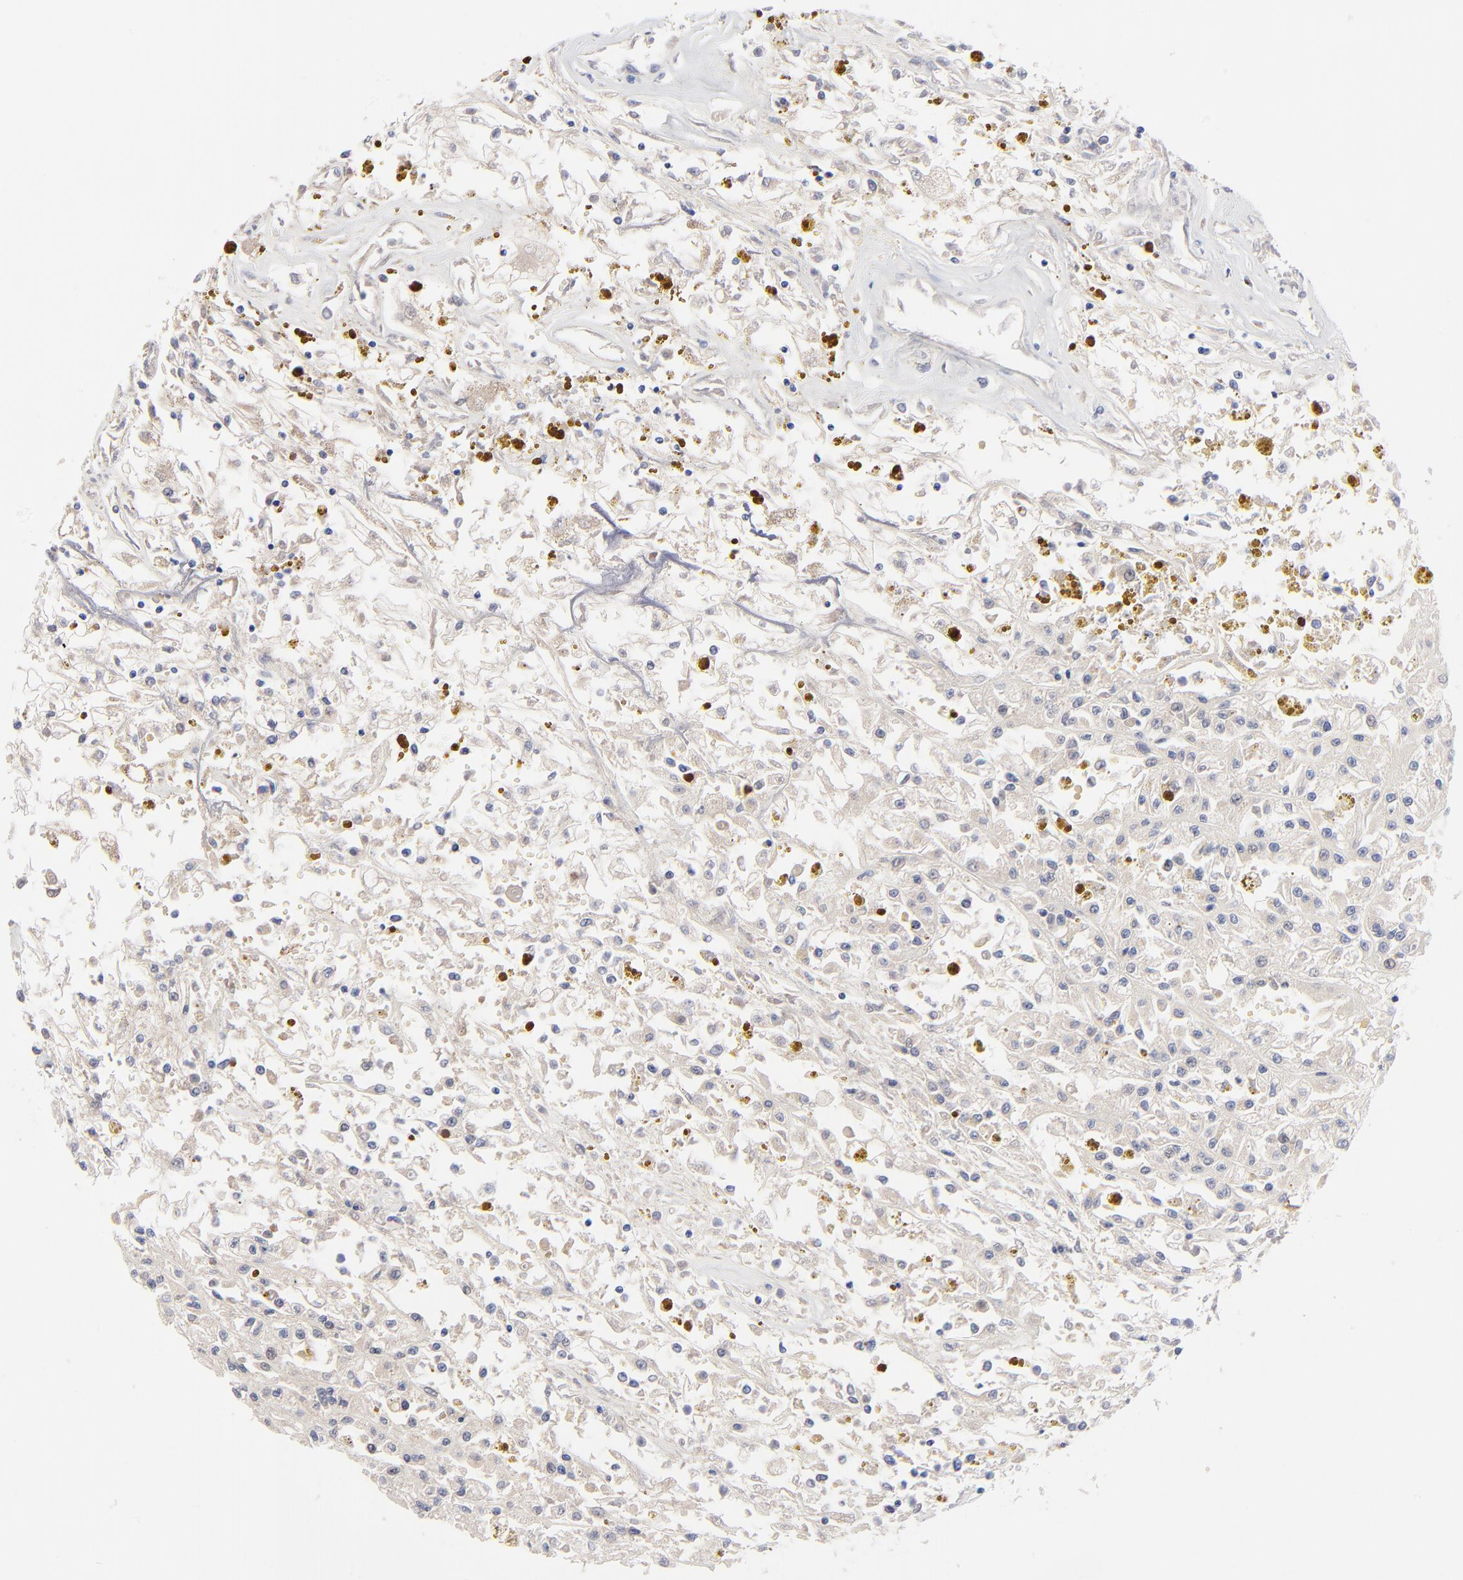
{"staining": {"intensity": "weak", "quantity": ">75%", "location": "cytoplasmic/membranous"}, "tissue": "renal cancer", "cell_type": "Tumor cells", "image_type": "cancer", "snomed": [{"axis": "morphology", "description": "Adenocarcinoma, NOS"}, {"axis": "topography", "description": "Kidney"}], "caption": "DAB immunohistochemical staining of human renal cancer reveals weak cytoplasmic/membranous protein staining in approximately >75% of tumor cells. The staining was performed using DAB to visualize the protein expression in brown, while the nuclei were stained in blue with hematoxylin (Magnification: 20x).", "gene": "FBLN2", "patient": {"sex": "male", "age": 78}}